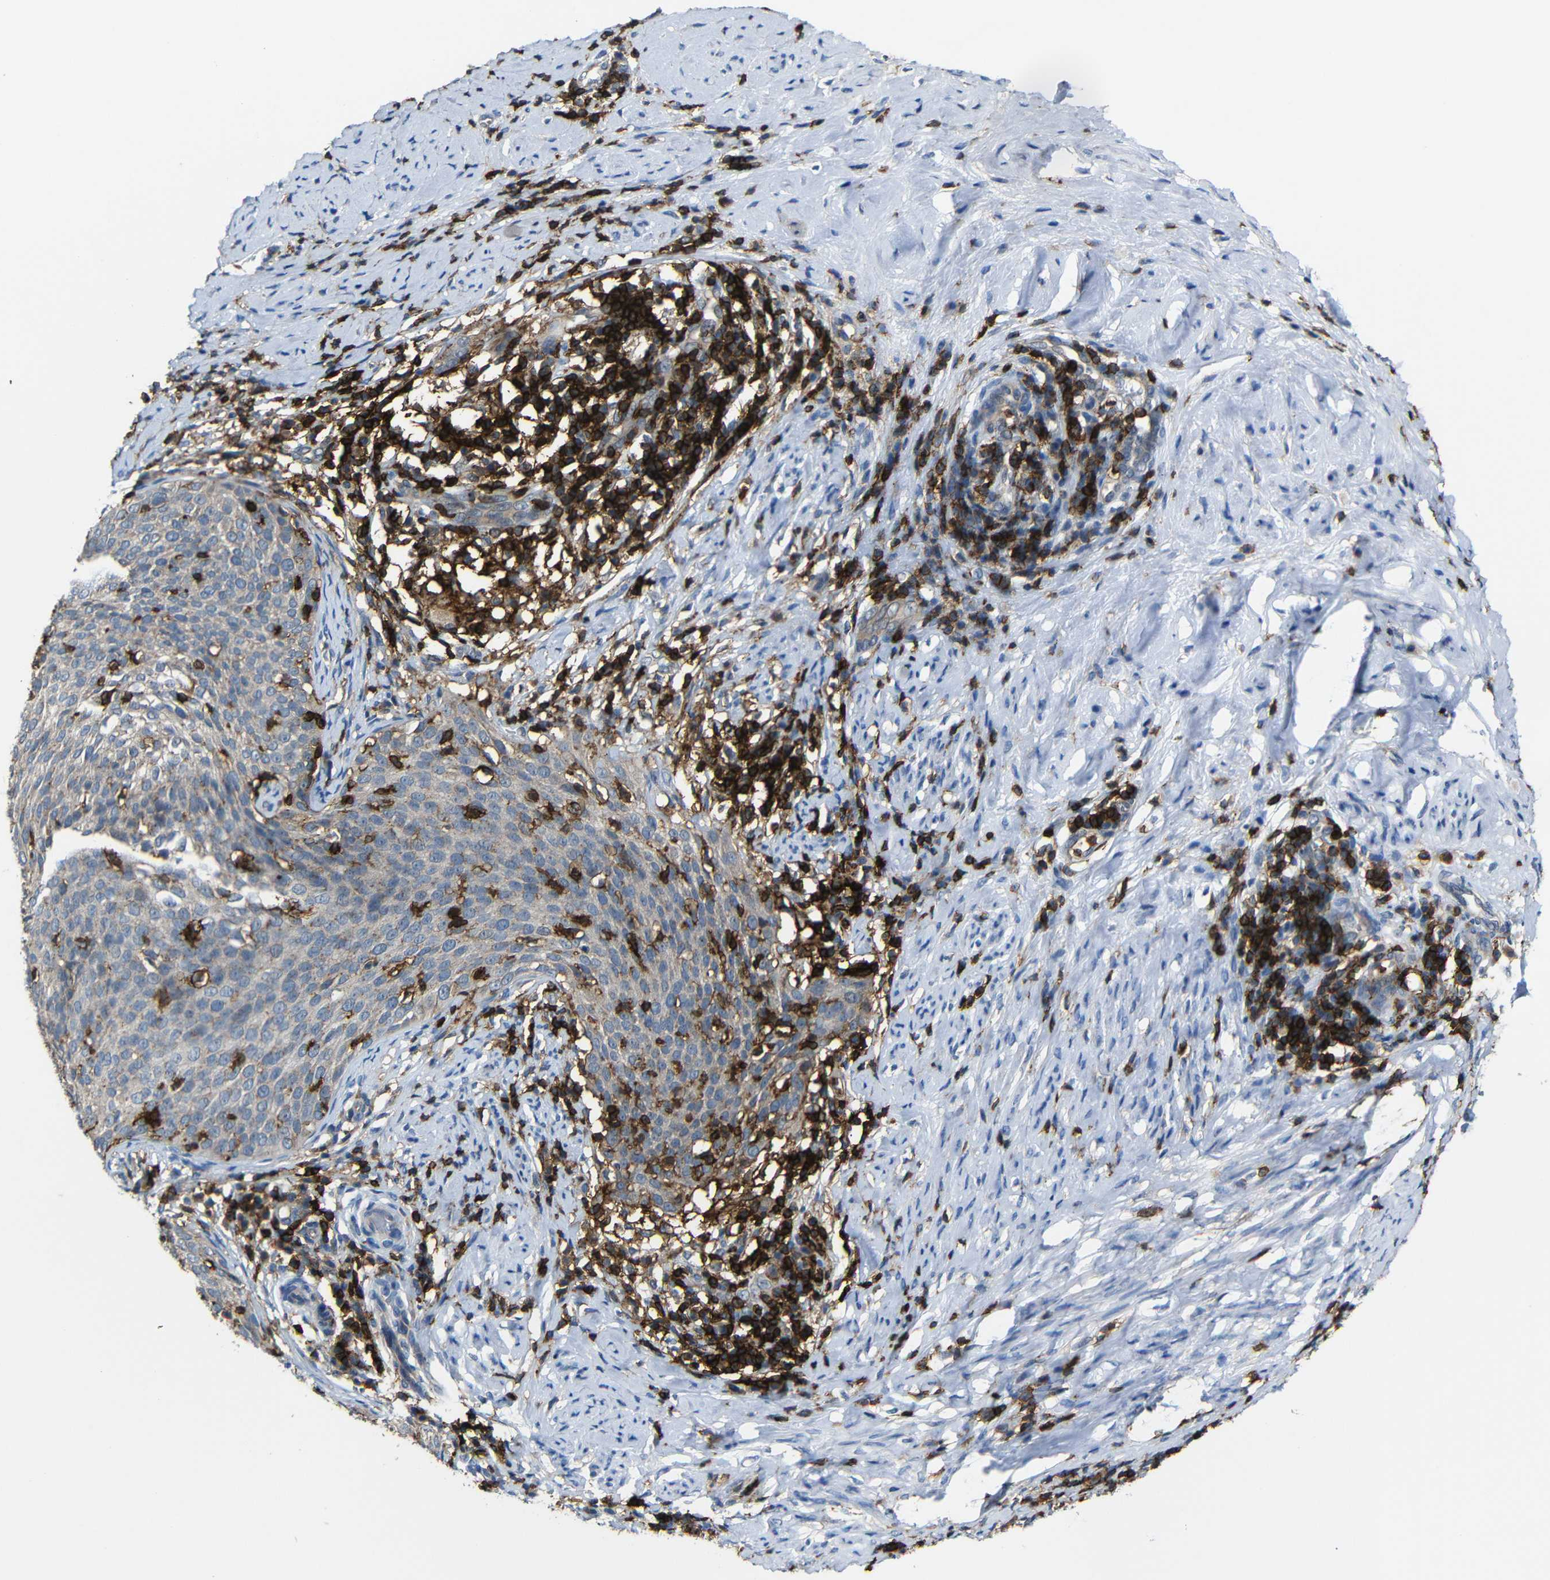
{"staining": {"intensity": "weak", "quantity": ">75%", "location": "cytoplasmic/membranous"}, "tissue": "cervical cancer", "cell_type": "Tumor cells", "image_type": "cancer", "snomed": [{"axis": "morphology", "description": "Squamous cell carcinoma, NOS"}, {"axis": "topography", "description": "Cervix"}], "caption": "Tumor cells show low levels of weak cytoplasmic/membranous expression in approximately >75% of cells in cervical cancer. Nuclei are stained in blue.", "gene": "P2RY12", "patient": {"sex": "female", "age": 51}}